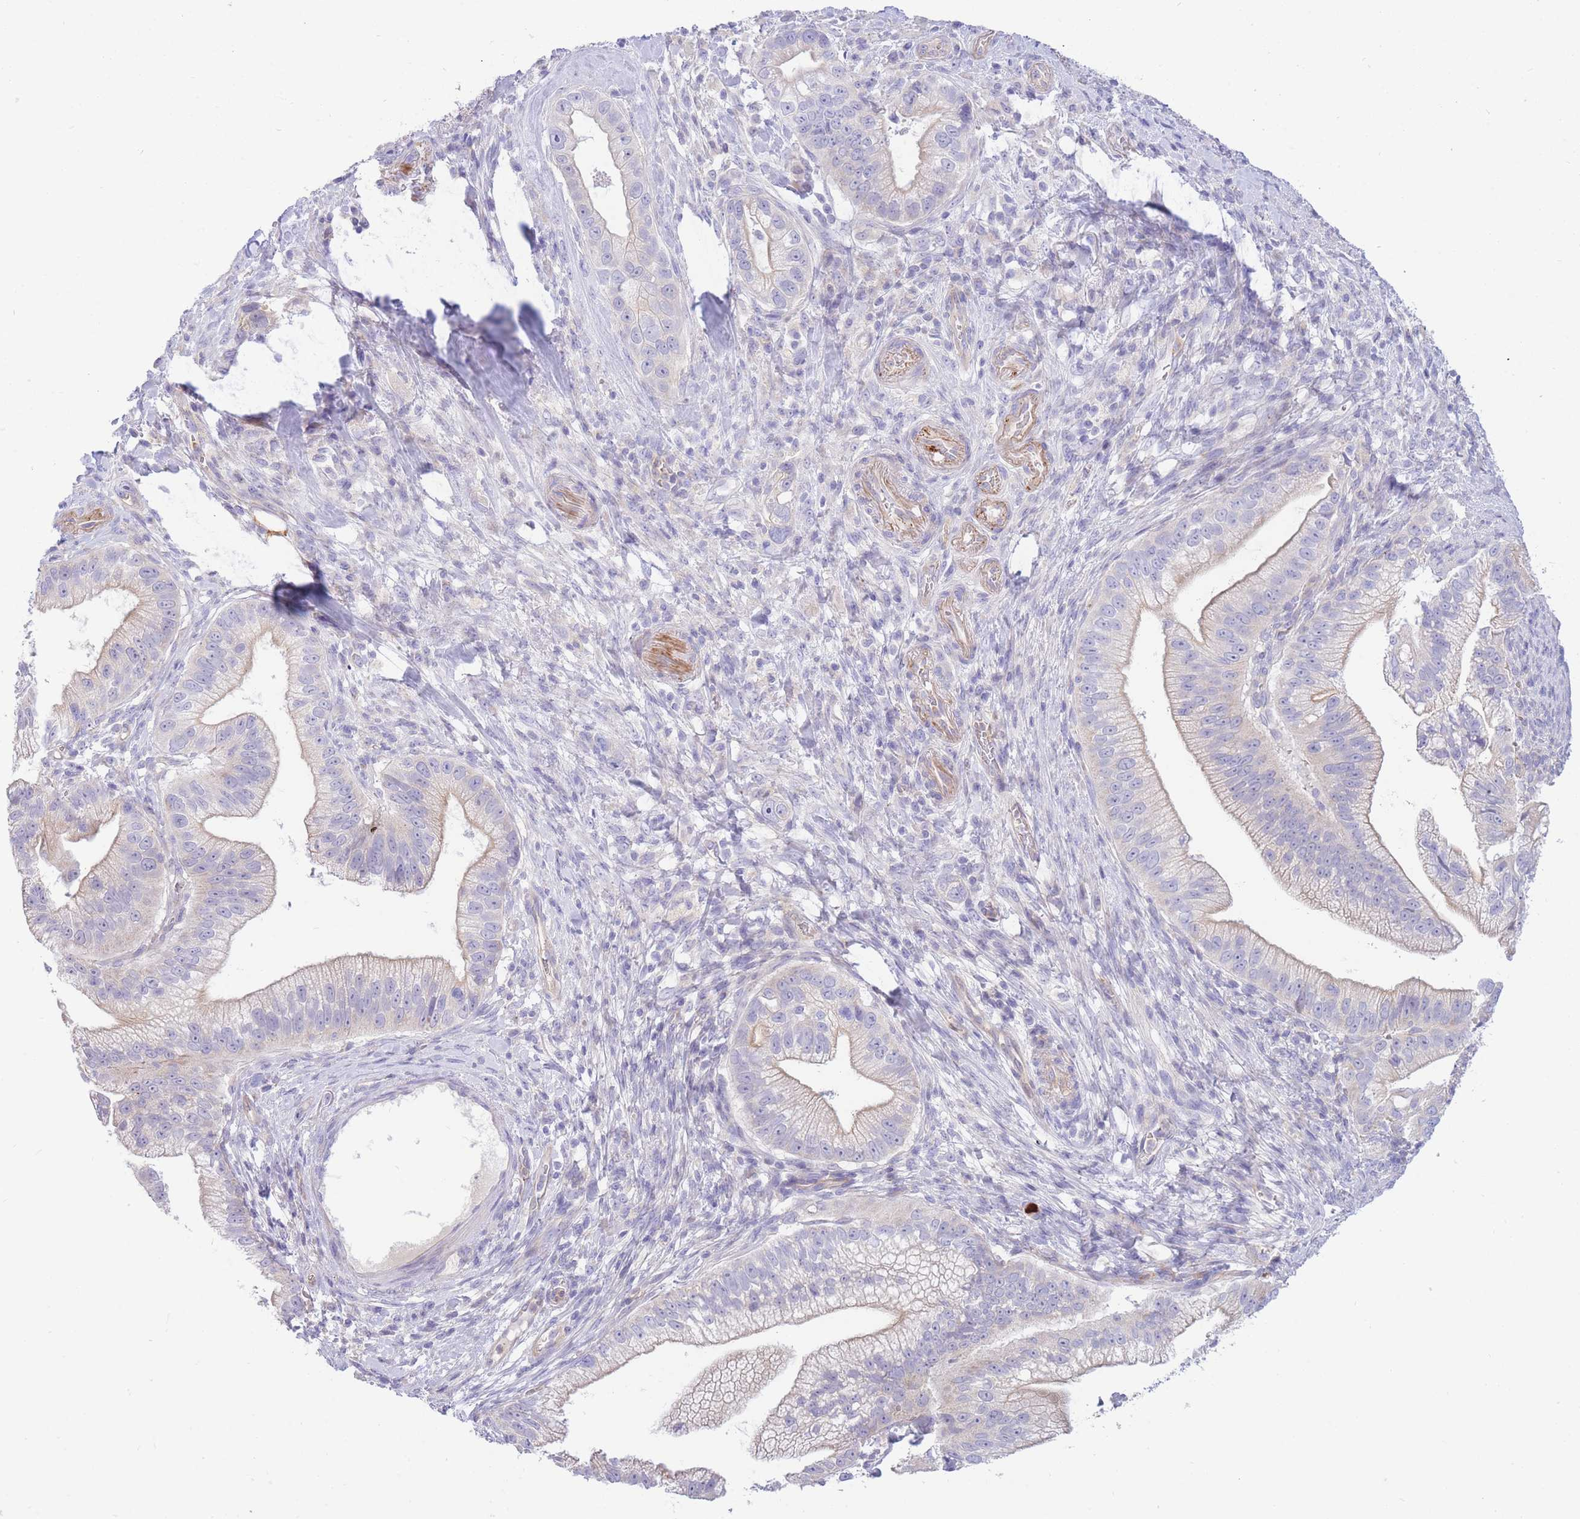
{"staining": {"intensity": "negative", "quantity": "none", "location": "none"}, "tissue": "pancreatic cancer", "cell_type": "Tumor cells", "image_type": "cancer", "snomed": [{"axis": "morphology", "description": "Adenocarcinoma, NOS"}, {"axis": "topography", "description": "Pancreas"}], "caption": "A high-resolution histopathology image shows IHC staining of pancreatic adenocarcinoma, which shows no significant expression in tumor cells.", "gene": "SULT1A1", "patient": {"sex": "male", "age": 70}}